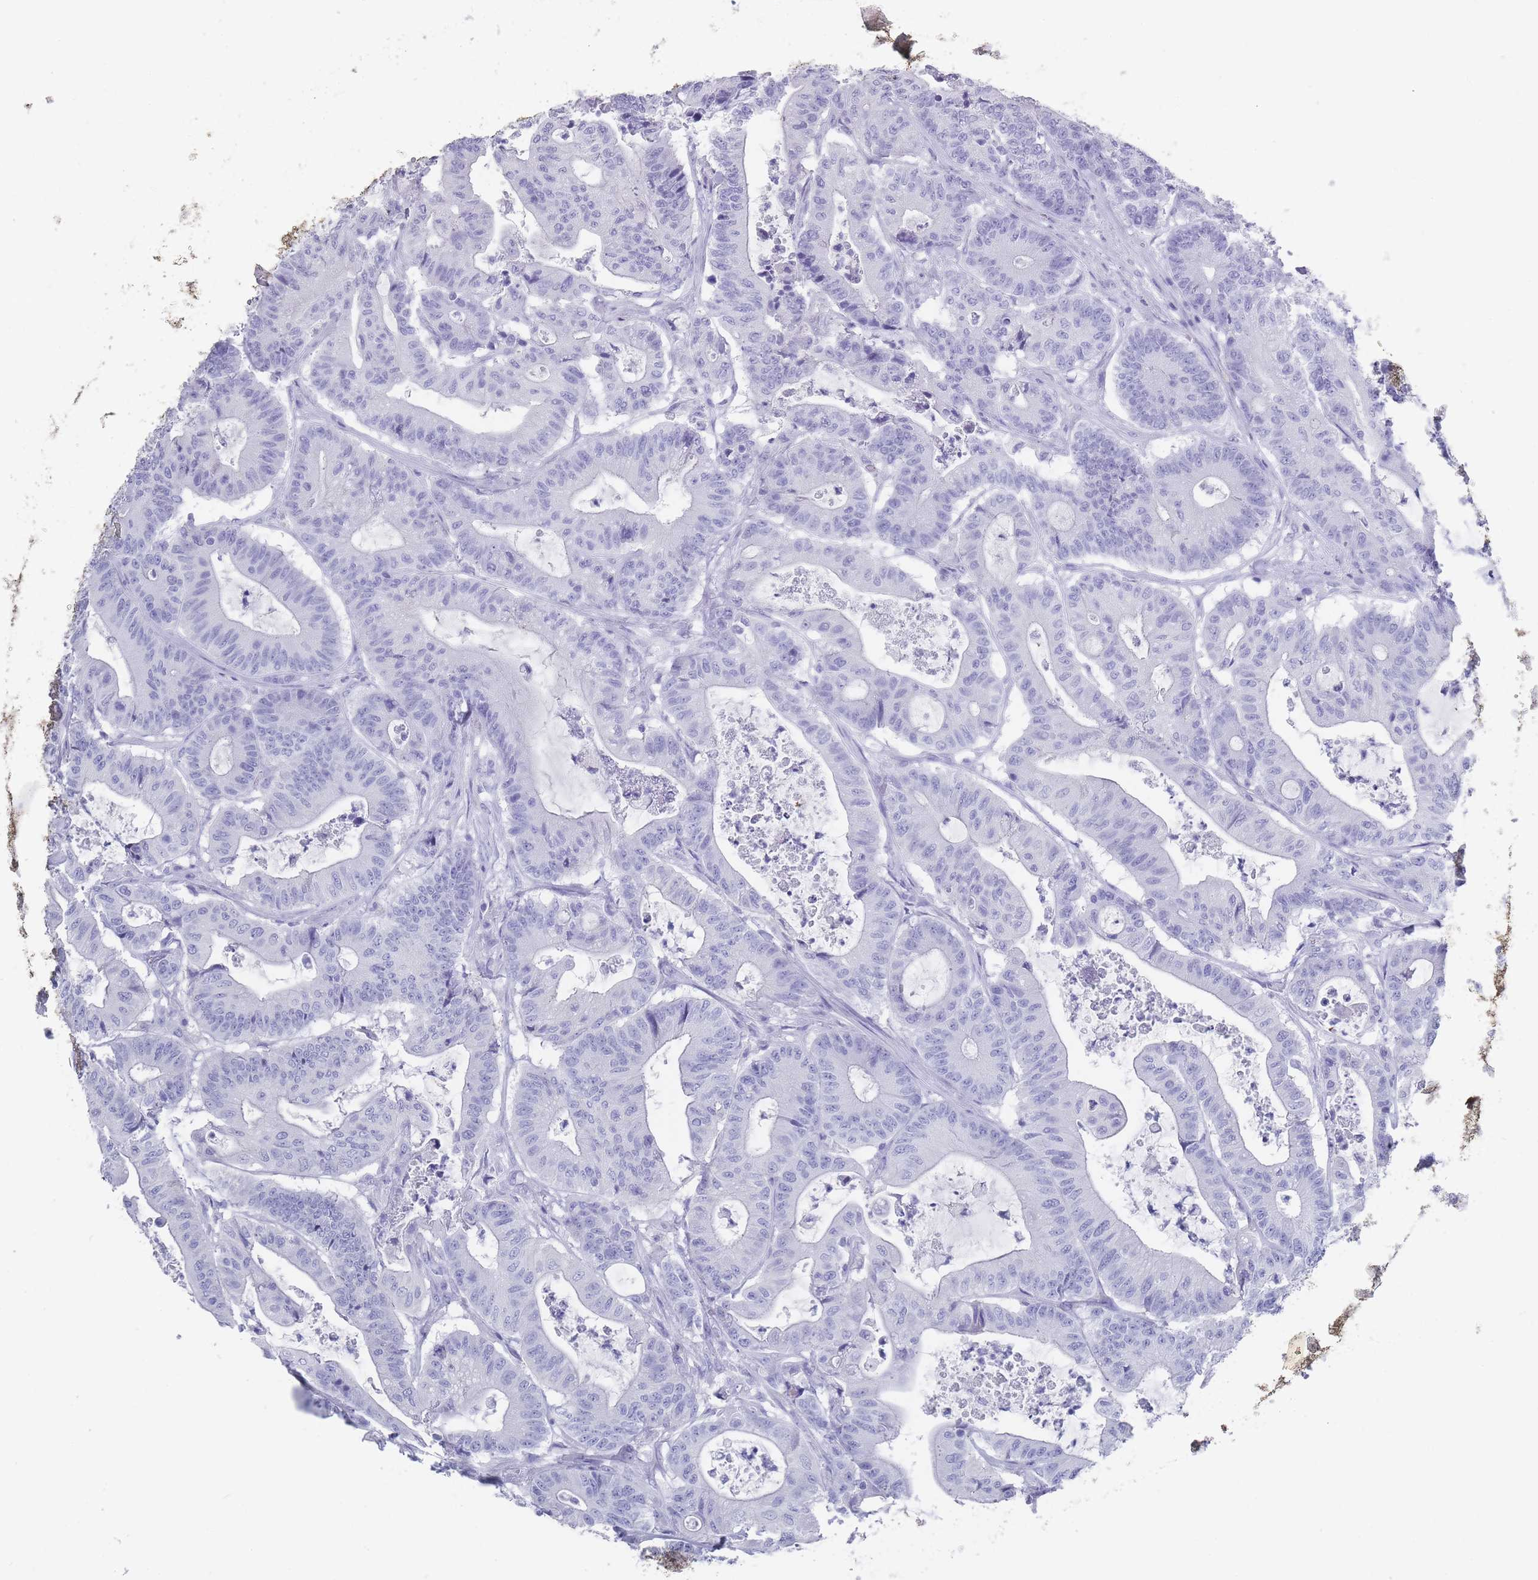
{"staining": {"intensity": "negative", "quantity": "none", "location": "none"}, "tissue": "colorectal cancer", "cell_type": "Tumor cells", "image_type": "cancer", "snomed": [{"axis": "morphology", "description": "Adenocarcinoma, NOS"}, {"axis": "topography", "description": "Colon"}], "caption": "This is an immunohistochemistry image of human adenocarcinoma (colorectal). There is no positivity in tumor cells.", "gene": "RAB2B", "patient": {"sex": "female", "age": 84}}